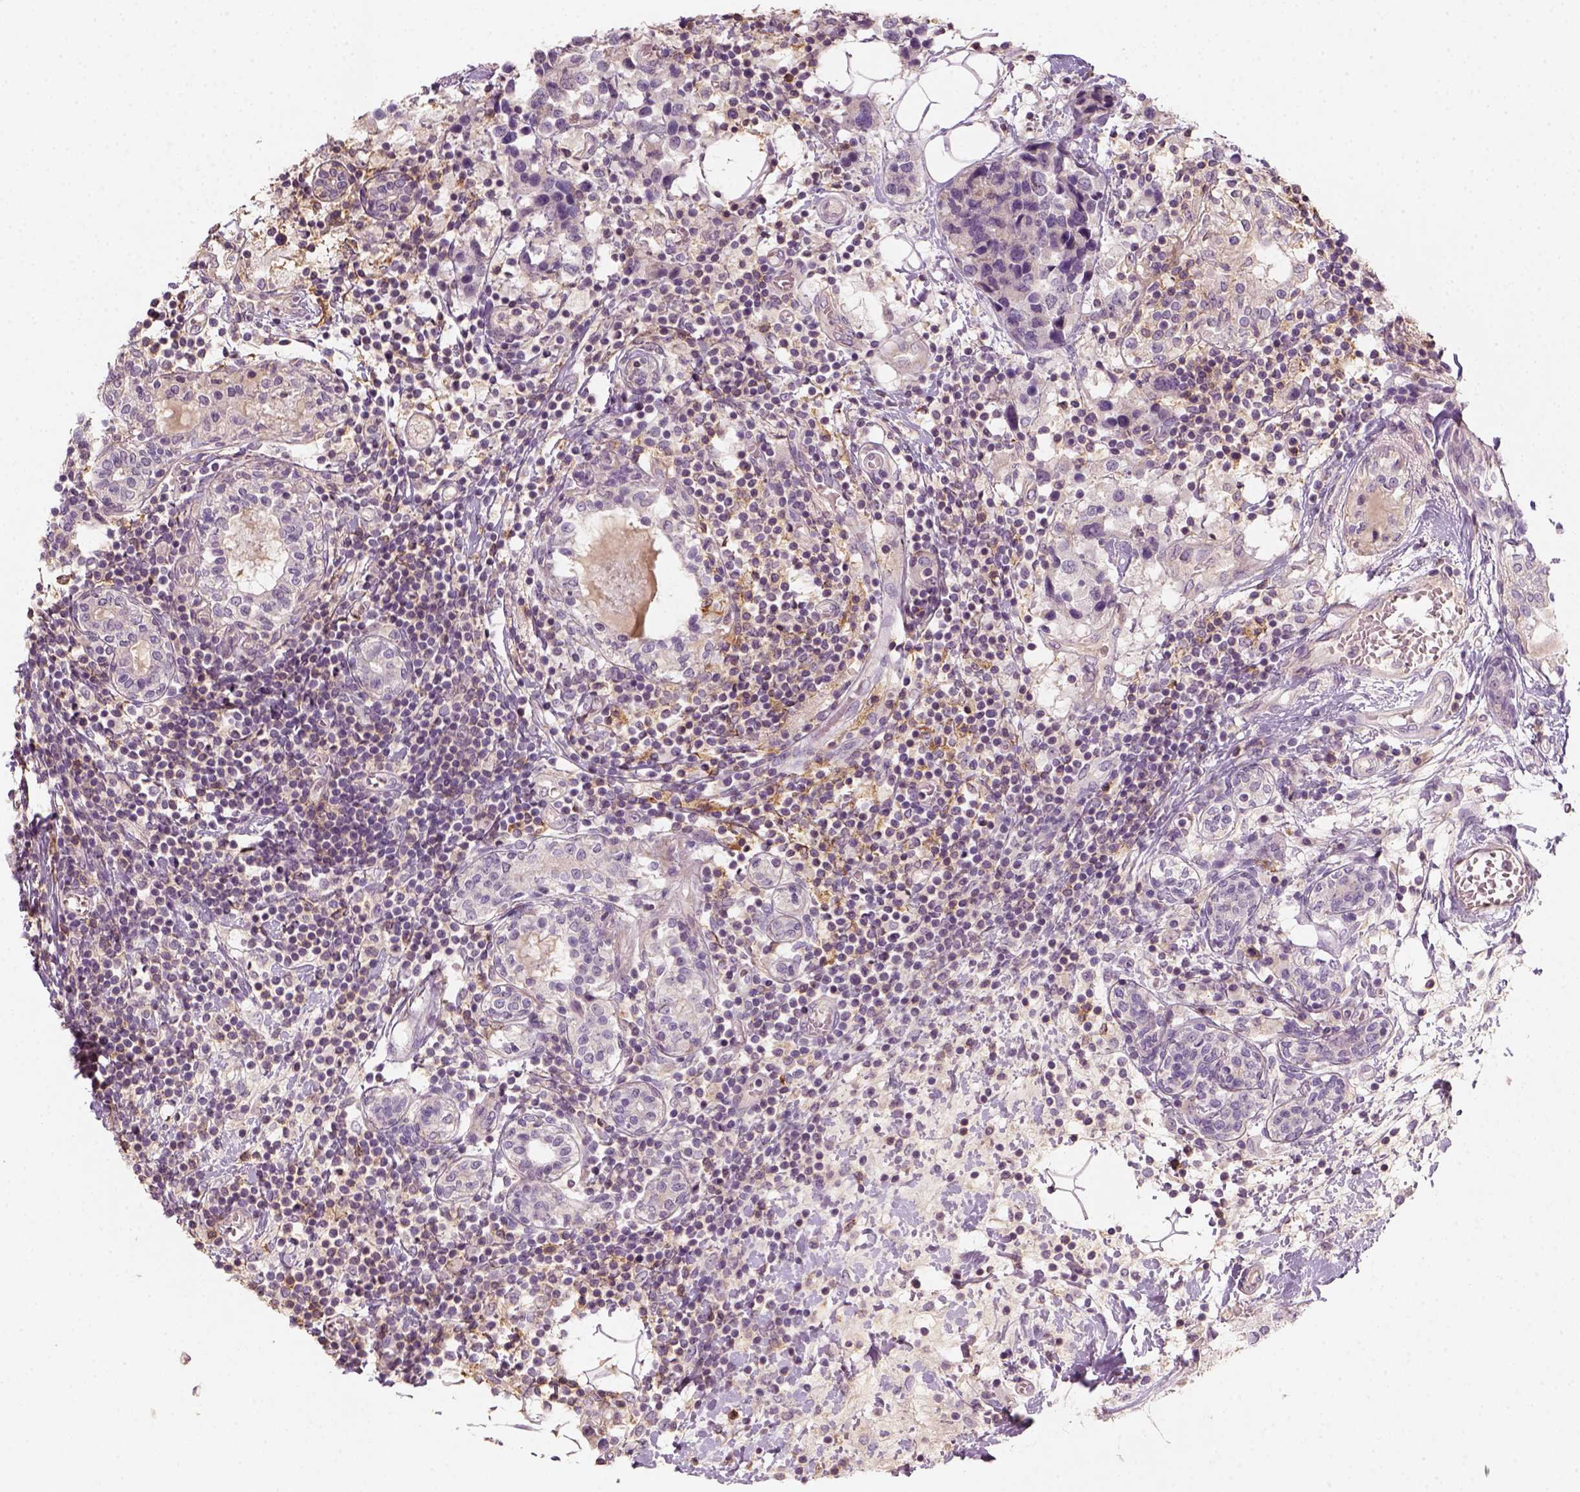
{"staining": {"intensity": "negative", "quantity": "none", "location": "none"}, "tissue": "breast cancer", "cell_type": "Tumor cells", "image_type": "cancer", "snomed": [{"axis": "morphology", "description": "Lobular carcinoma"}, {"axis": "topography", "description": "Breast"}], "caption": "Immunohistochemistry image of neoplastic tissue: human breast cancer stained with DAB demonstrates no significant protein expression in tumor cells.", "gene": "AQP9", "patient": {"sex": "female", "age": 59}}